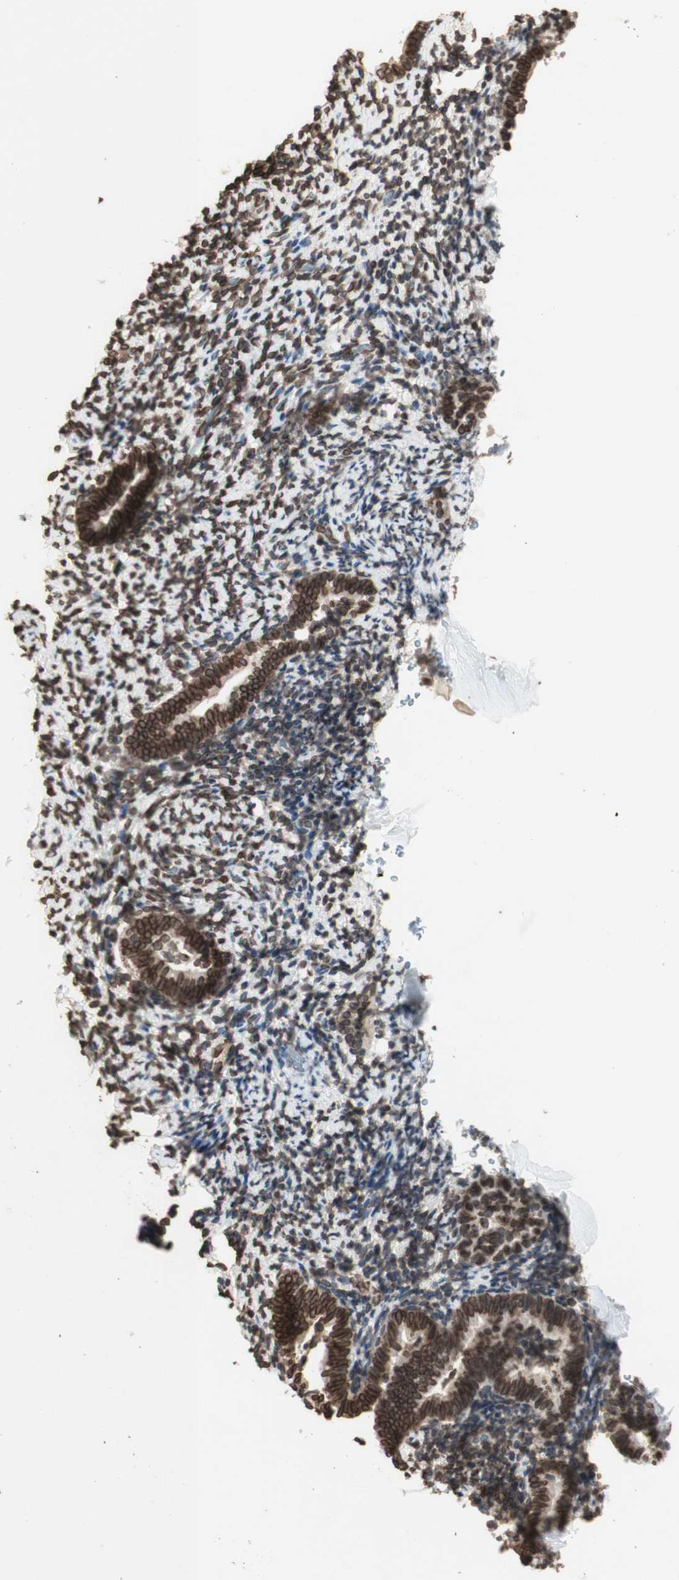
{"staining": {"intensity": "moderate", "quantity": "25%-75%", "location": "cytoplasmic/membranous,nuclear"}, "tissue": "endometrium", "cell_type": "Cells in endometrial stroma", "image_type": "normal", "snomed": [{"axis": "morphology", "description": "Normal tissue, NOS"}, {"axis": "topography", "description": "Endometrium"}], "caption": "Immunohistochemistry histopathology image of unremarkable endometrium: human endometrium stained using IHC exhibits medium levels of moderate protein expression localized specifically in the cytoplasmic/membranous,nuclear of cells in endometrial stroma, appearing as a cytoplasmic/membranous,nuclear brown color.", "gene": "TMPO", "patient": {"sex": "female", "age": 51}}